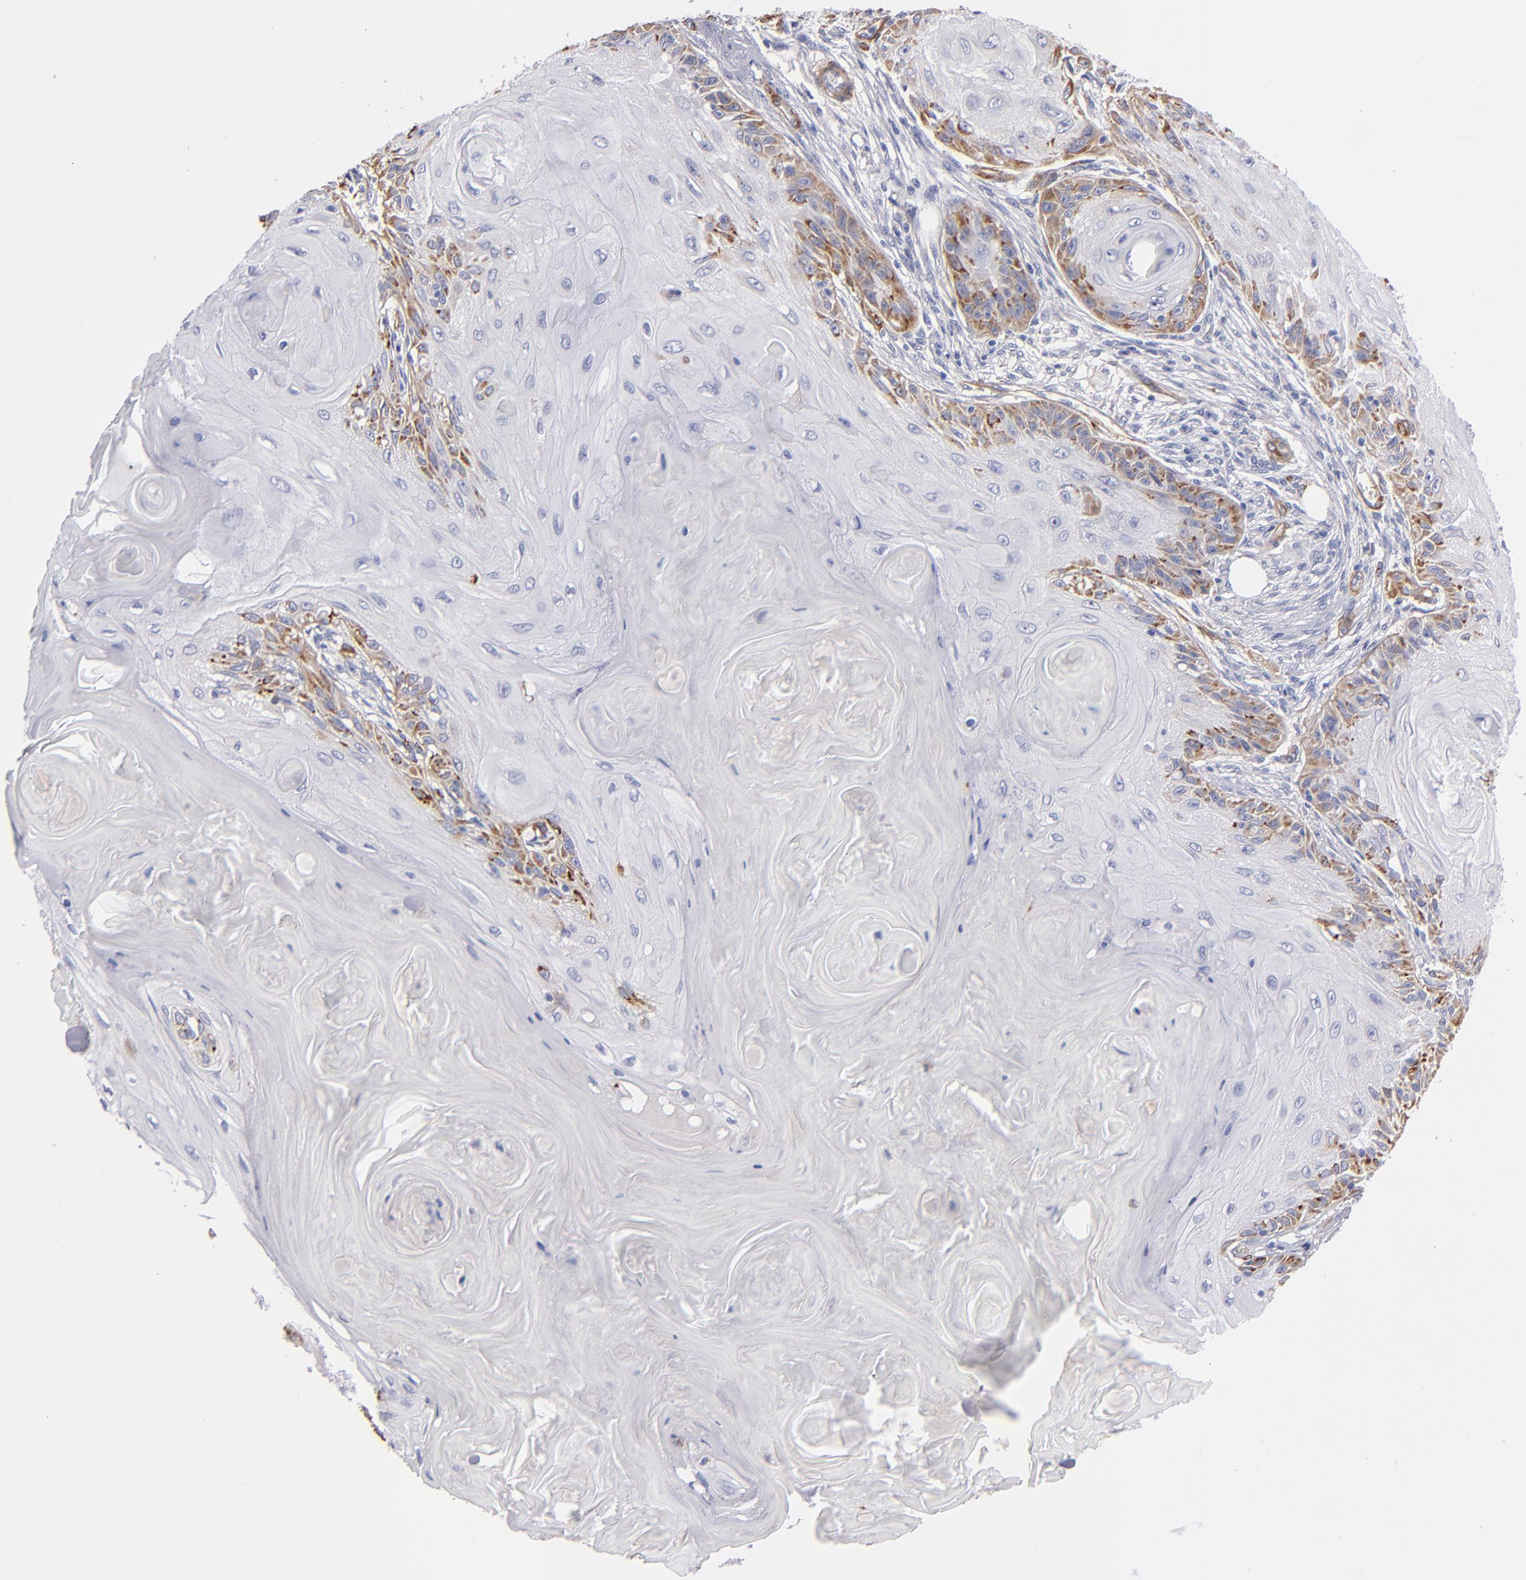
{"staining": {"intensity": "moderate", "quantity": "<25%", "location": "cytoplasmic/membranous"}, "tissue": "skin cancer", "cell_type": "Tumor cells", "image_type": "cancer", "snomed": [{"axis": "morphology", "description": "Squamous cell carcinoma, NOS"}, {"axis": "topography", "description": "Skin"}], "caption": "IHC (DAB) staining of squamous cell carcinoma (skin) shows moderate cytoplasmic/membranous protein positivity in about <25% of tumor cells. Immunohistochemistry (ihc) stains the protein in brown and the nuclei are stained blue.", "gene": "LAMC1", "patient": {"sex": "female", "age": 88}}